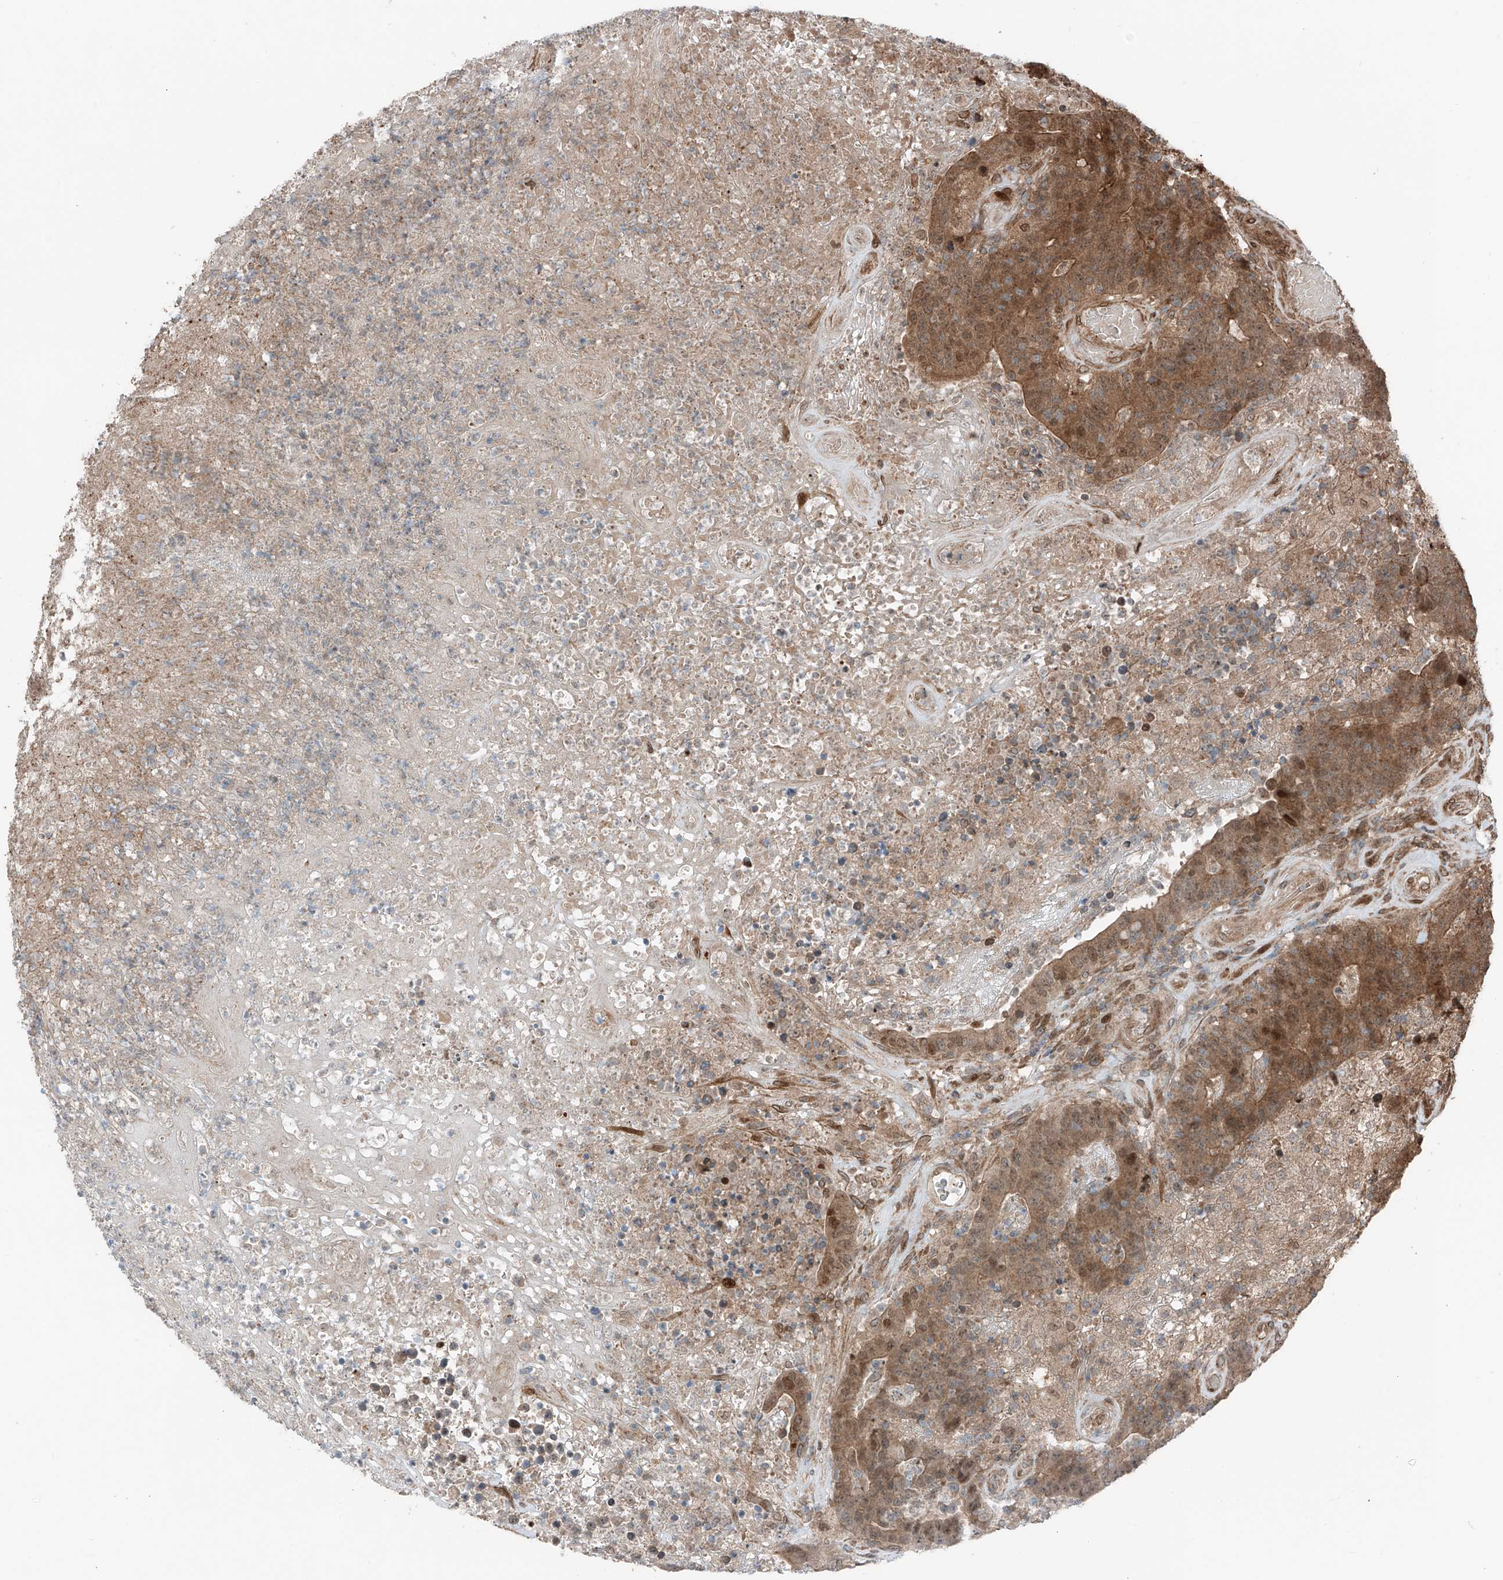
{"staining": {"intensity": "moderate", "quantity": ">75%", "location": "cytoplasmic/membranous,nuclear"}, "tissue": "colorectal cancer", "cell_type": "Tumor cells", "image_type": "cancer", "snomed": [{"axis": "morphology", "description": "Normal tissue, NOS"}, {"axis": "morphology", "description": "Adenocarcinoma, NOS"}, {"axis": "topography", "description": "Colon"}], "caption": "A high-resolution histopathology image shows IHC staining of colorectal cancer (adenocarcinoma), which shows moderate cytoplasmic/membranous and nuclear staining in about >75% of tumor cells.", "gene": "CEP162", "patient": {"sex": "female", "age": 75}}